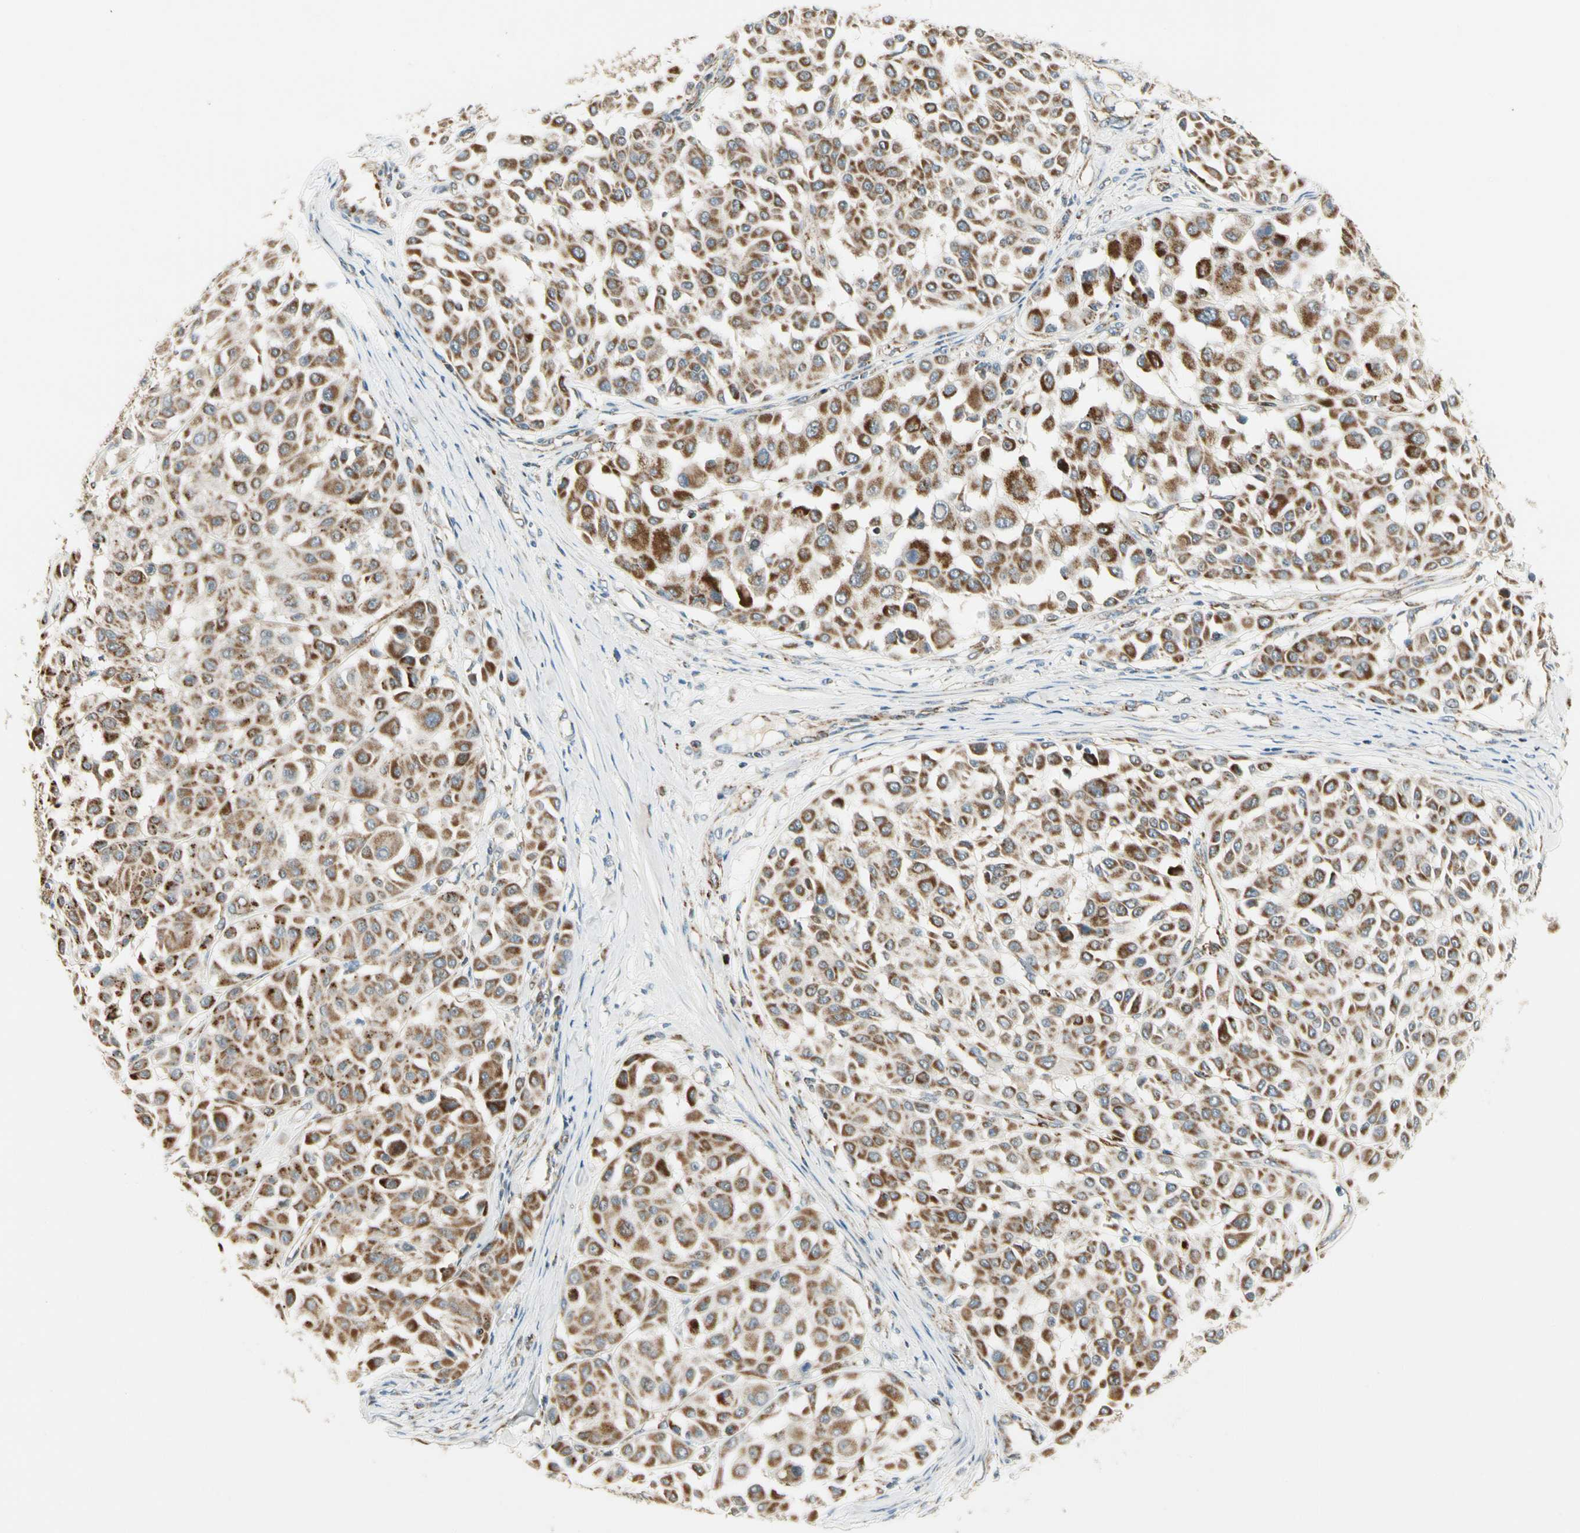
{"staining": {"intensity": "strong", "quantity": ">75%", "location": "cytoplasmic/membranous"}, "tissue": "melanoma", "cell_type": "Tumor cells", "image_type": "cancer", "snomed": [{"axis": "morphology", "description": "Malignant melanoma, Metastatic site"}, {"axis": "topography", "description": "Soft tissue"}], "caption": "Protein analysis of malignant melanoma (metastatic site) tissue exhibits strong cytoplasmic/membranous positivity in about >75% of tumor cells.", "gene": "EPHB3", "patient": {"sex": "male", "age": 41}}